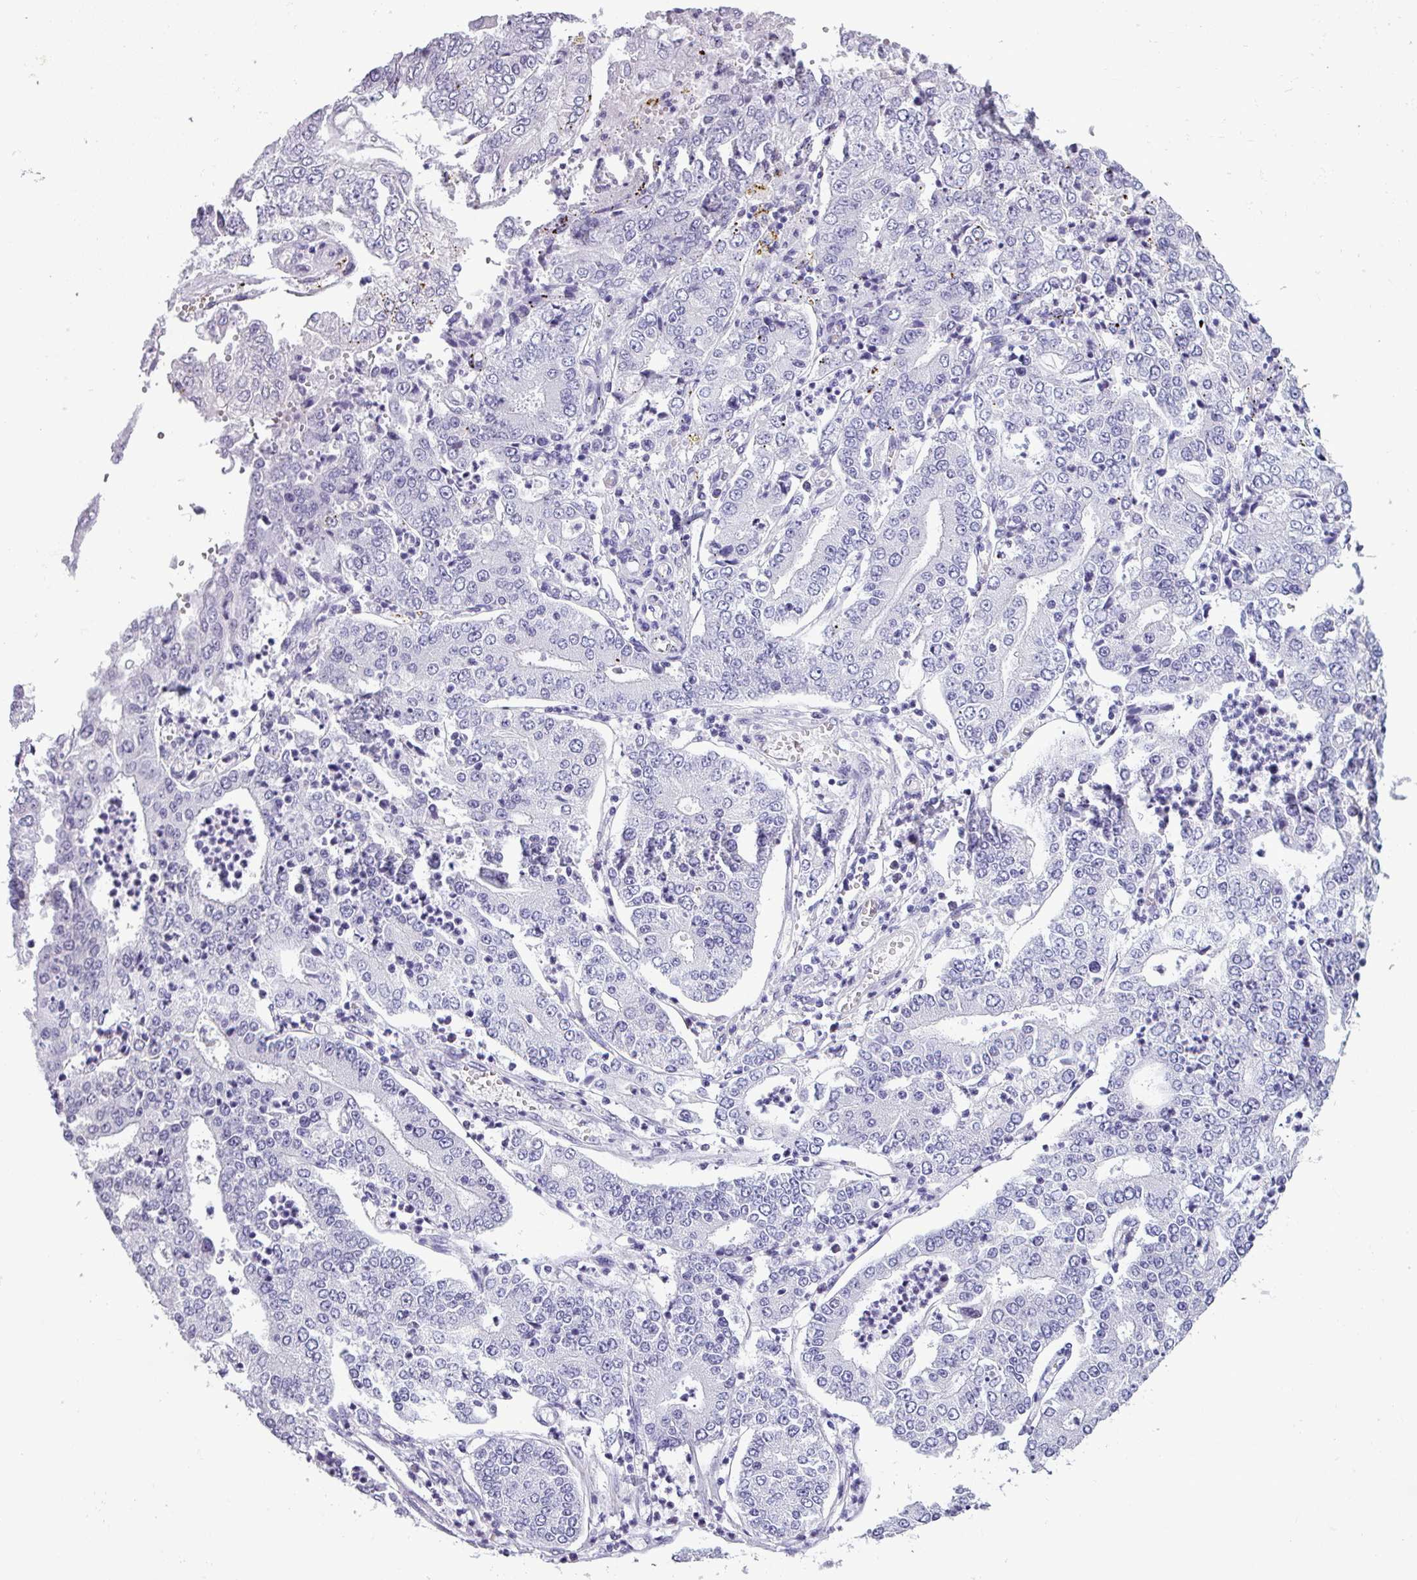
{"staining": {"intensity": "negative", "quantity": "none", "location": "none"}, "tissue": "stomach cancer", "cell_type": "Tumor cells", "image_type": "cancer", "snomed": [{"axis": "morphology", "description": "Adenocarcinoma, NOS"}, {"axis": "topography", "description": "Stomach"}], "caption": "High power microscopy photomicrograph of an IHC micrograph of stomach cancer (adenocarcinoma), revealing no significant positivity in tumor cells. (Brightfield microscopy of DAB (3,3'-diaminobenzidine) immunohistochemistry (IHC) at high magnification).", "gene": "SRGAP1", "patient": {"sex": "male", "age": 76}}